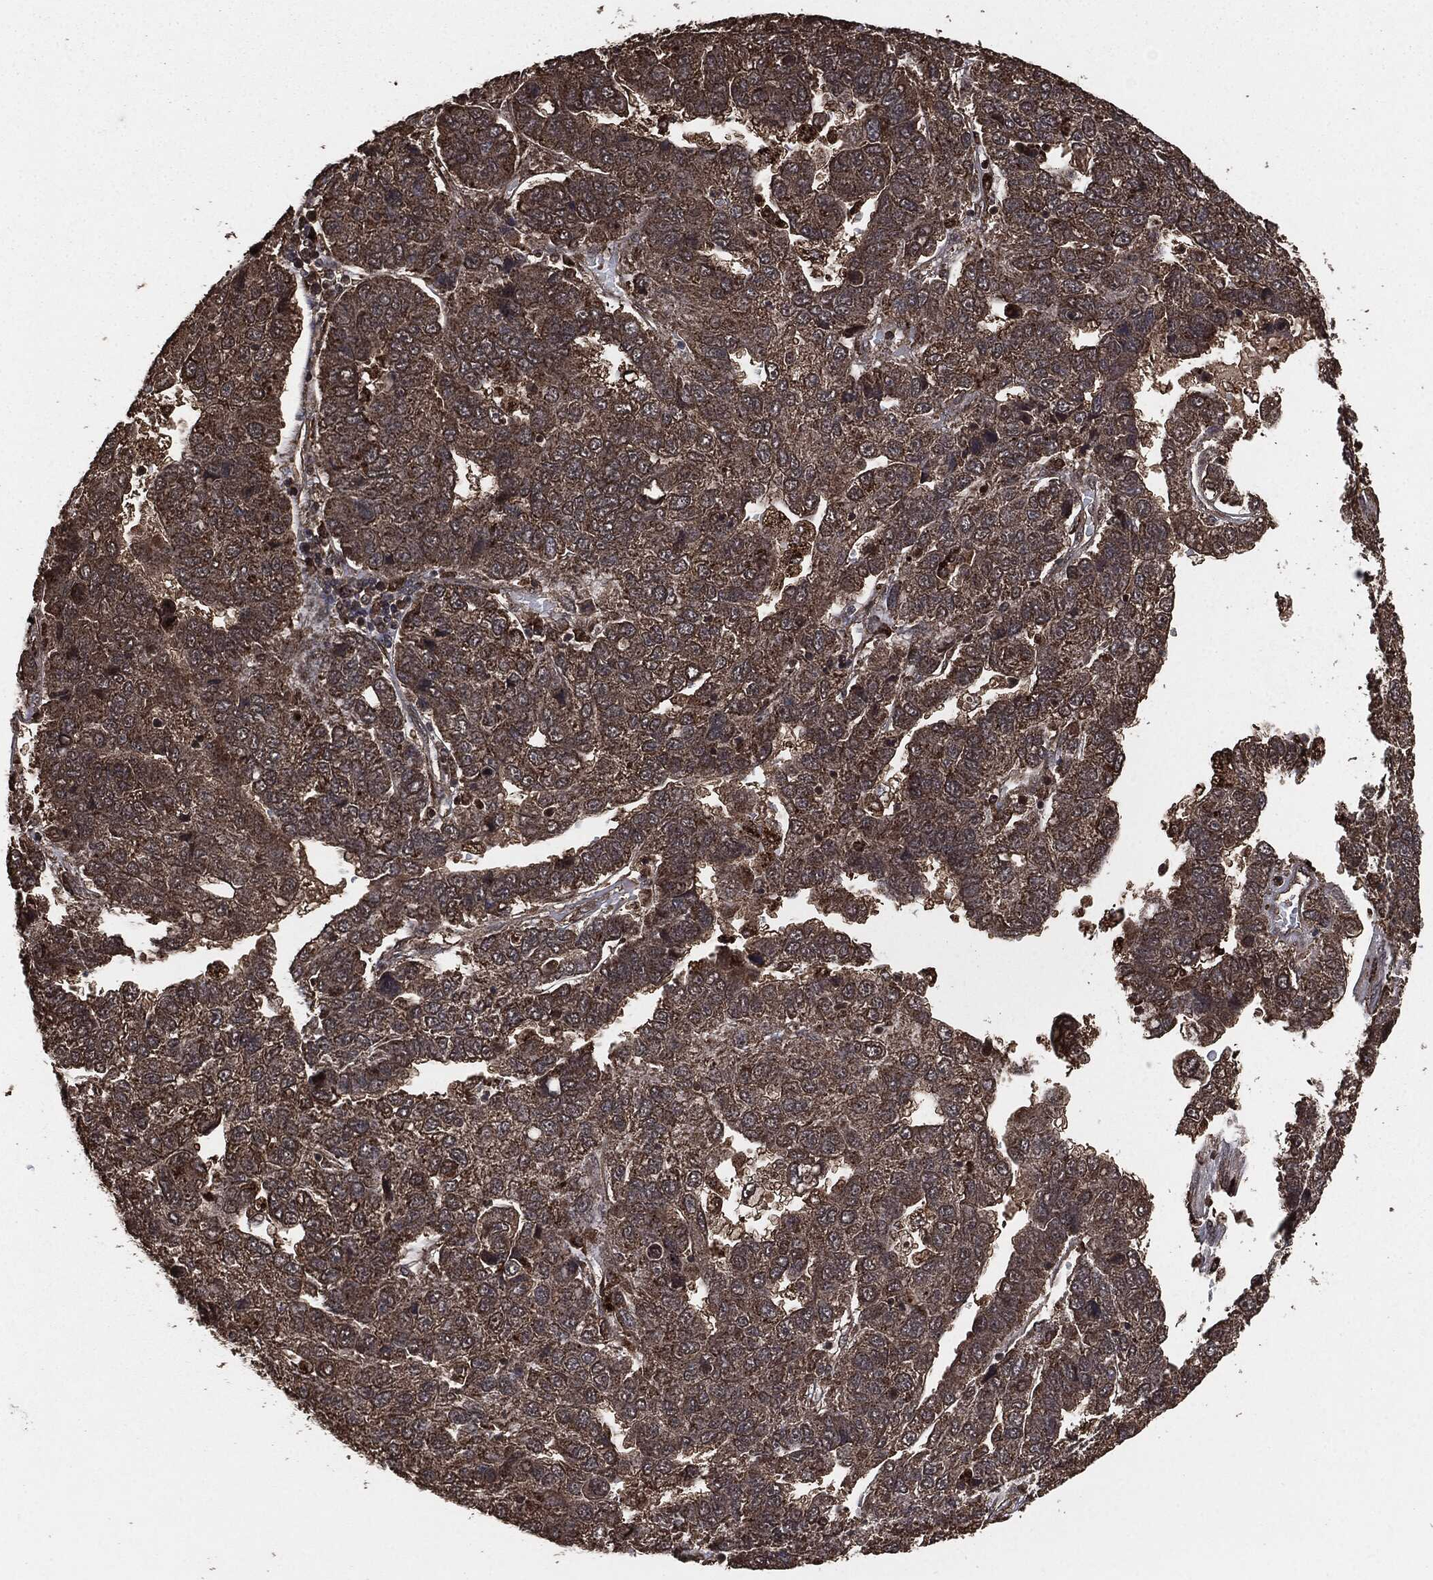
{"staining": {"intensity": "moderate", "quantity": "25%-75%", "location": "cytoplasmic/membranous"}, "tissue": "pancreatic cancer", "cell_type": "Tumor cells", "image_type": "cancer", "snomed": [{"axis": "morphology", "description": "Adenocarcinoma, NOS"}, {"axis": "topography", "description": "Pancreas"}], "caption": "This image reveals immunohistochemistry (IHC) staining of human pancreatic cancer (adenocarcinoma), with medium moderate cytoplasmic/membranous expression in about 25%-75% of tumor cells.", "gene": "EGFR", "patient": {"sex": "female", "age": 61}}